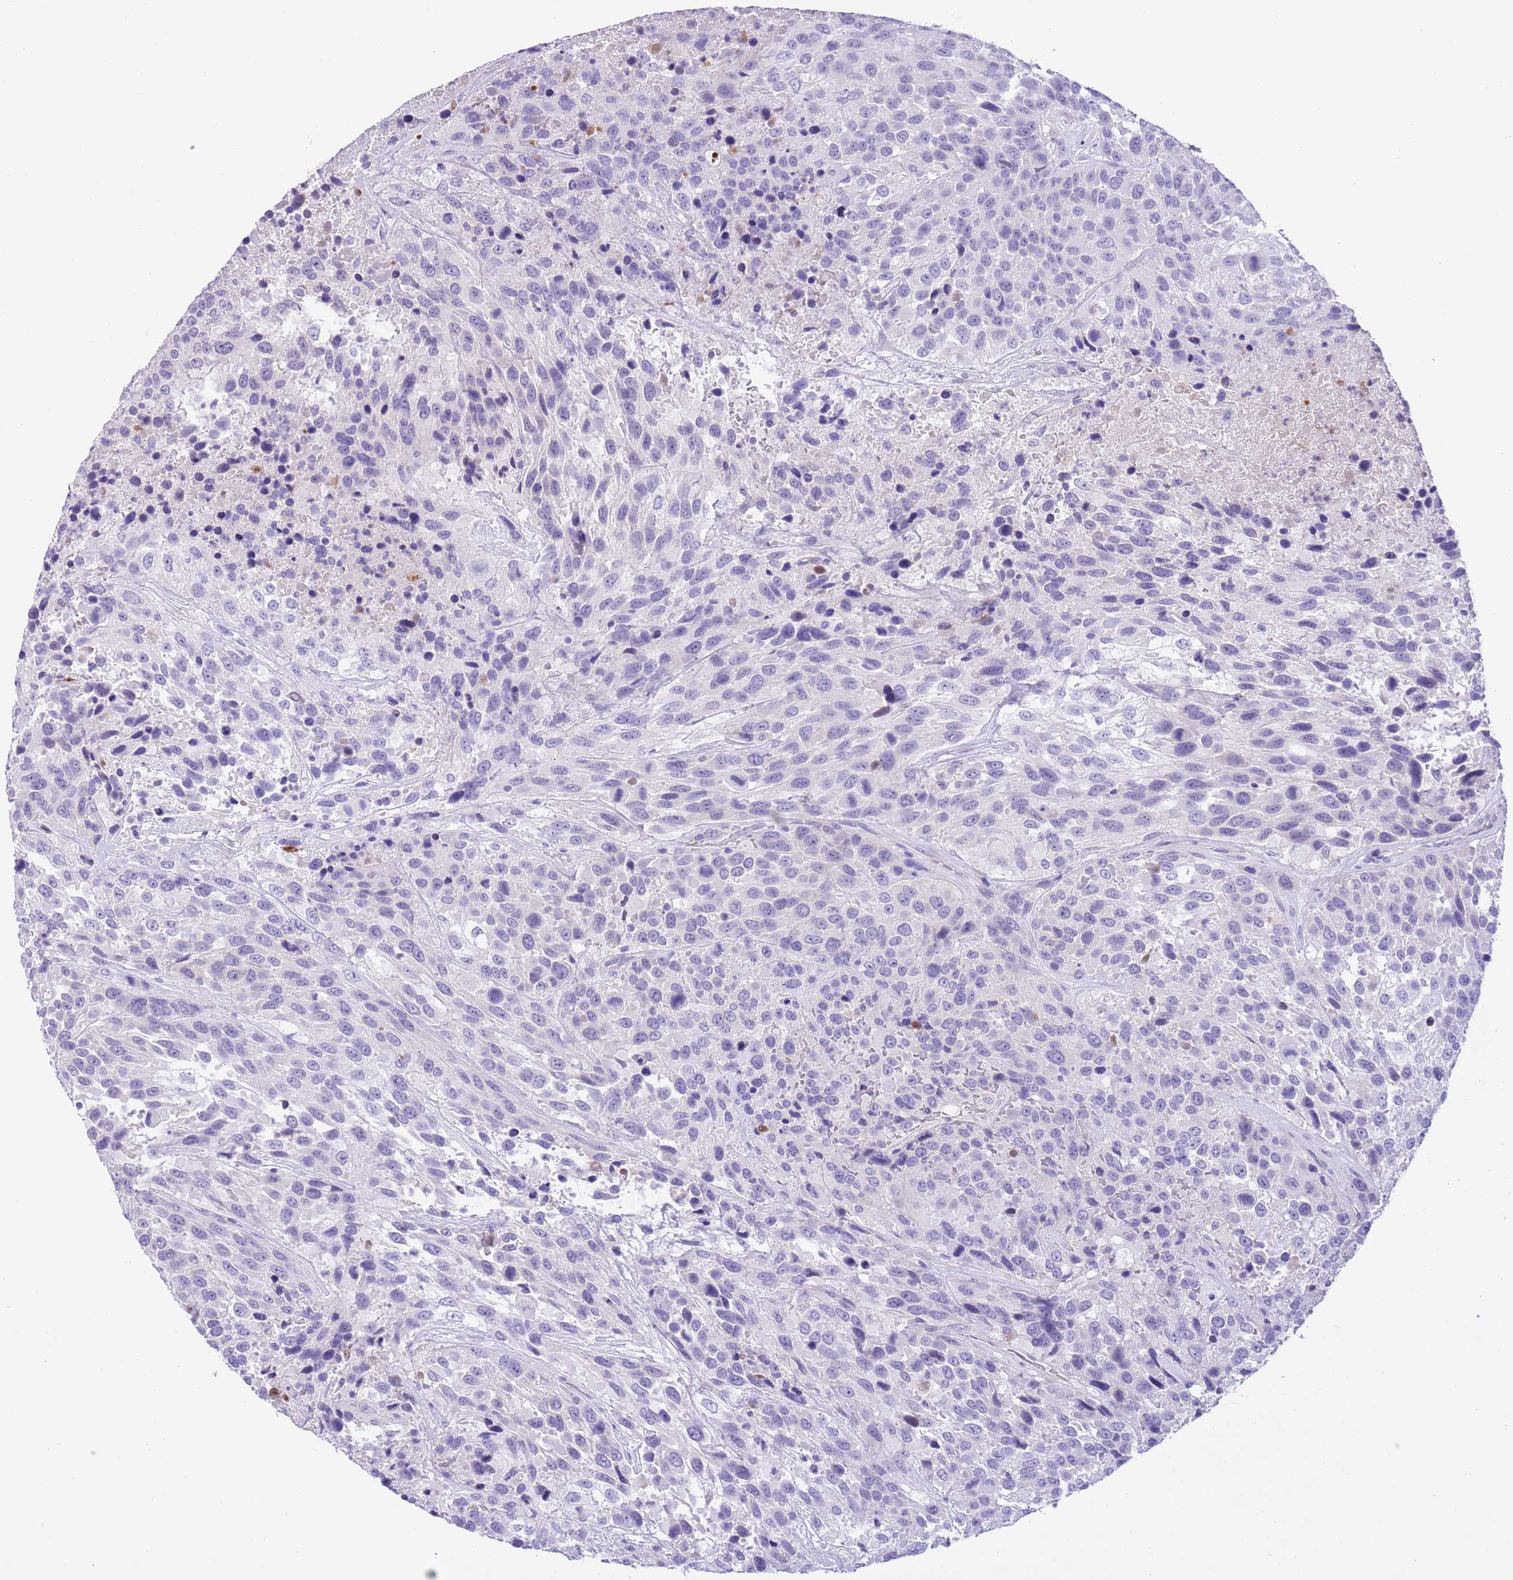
{"staining": {"intensity": "negative", "quantity": "none", "location": "none"}, "tissue": "urothelial cancer", "cell_type": "Tumor cells", "image_type": "cancer", "snomed": [{"axis": "morphology", "description": "Urothelial carcinoma, High grade"}, {"axis": "topography", "description": "Urinary bladder"}], "caption": "This is a histopathology image of IHC staining of urothelial cancer, which shows no positivity in tumor cells. The staining was performed using DAB (3,3'-diaminobenzidine) to visualize the protein expression in brown, while the nuclei were stained in blue with hematoxylin (Magnification: 20x).", "gene": "CLEC2A", "patient": {"sex": "female", "age": 70}}